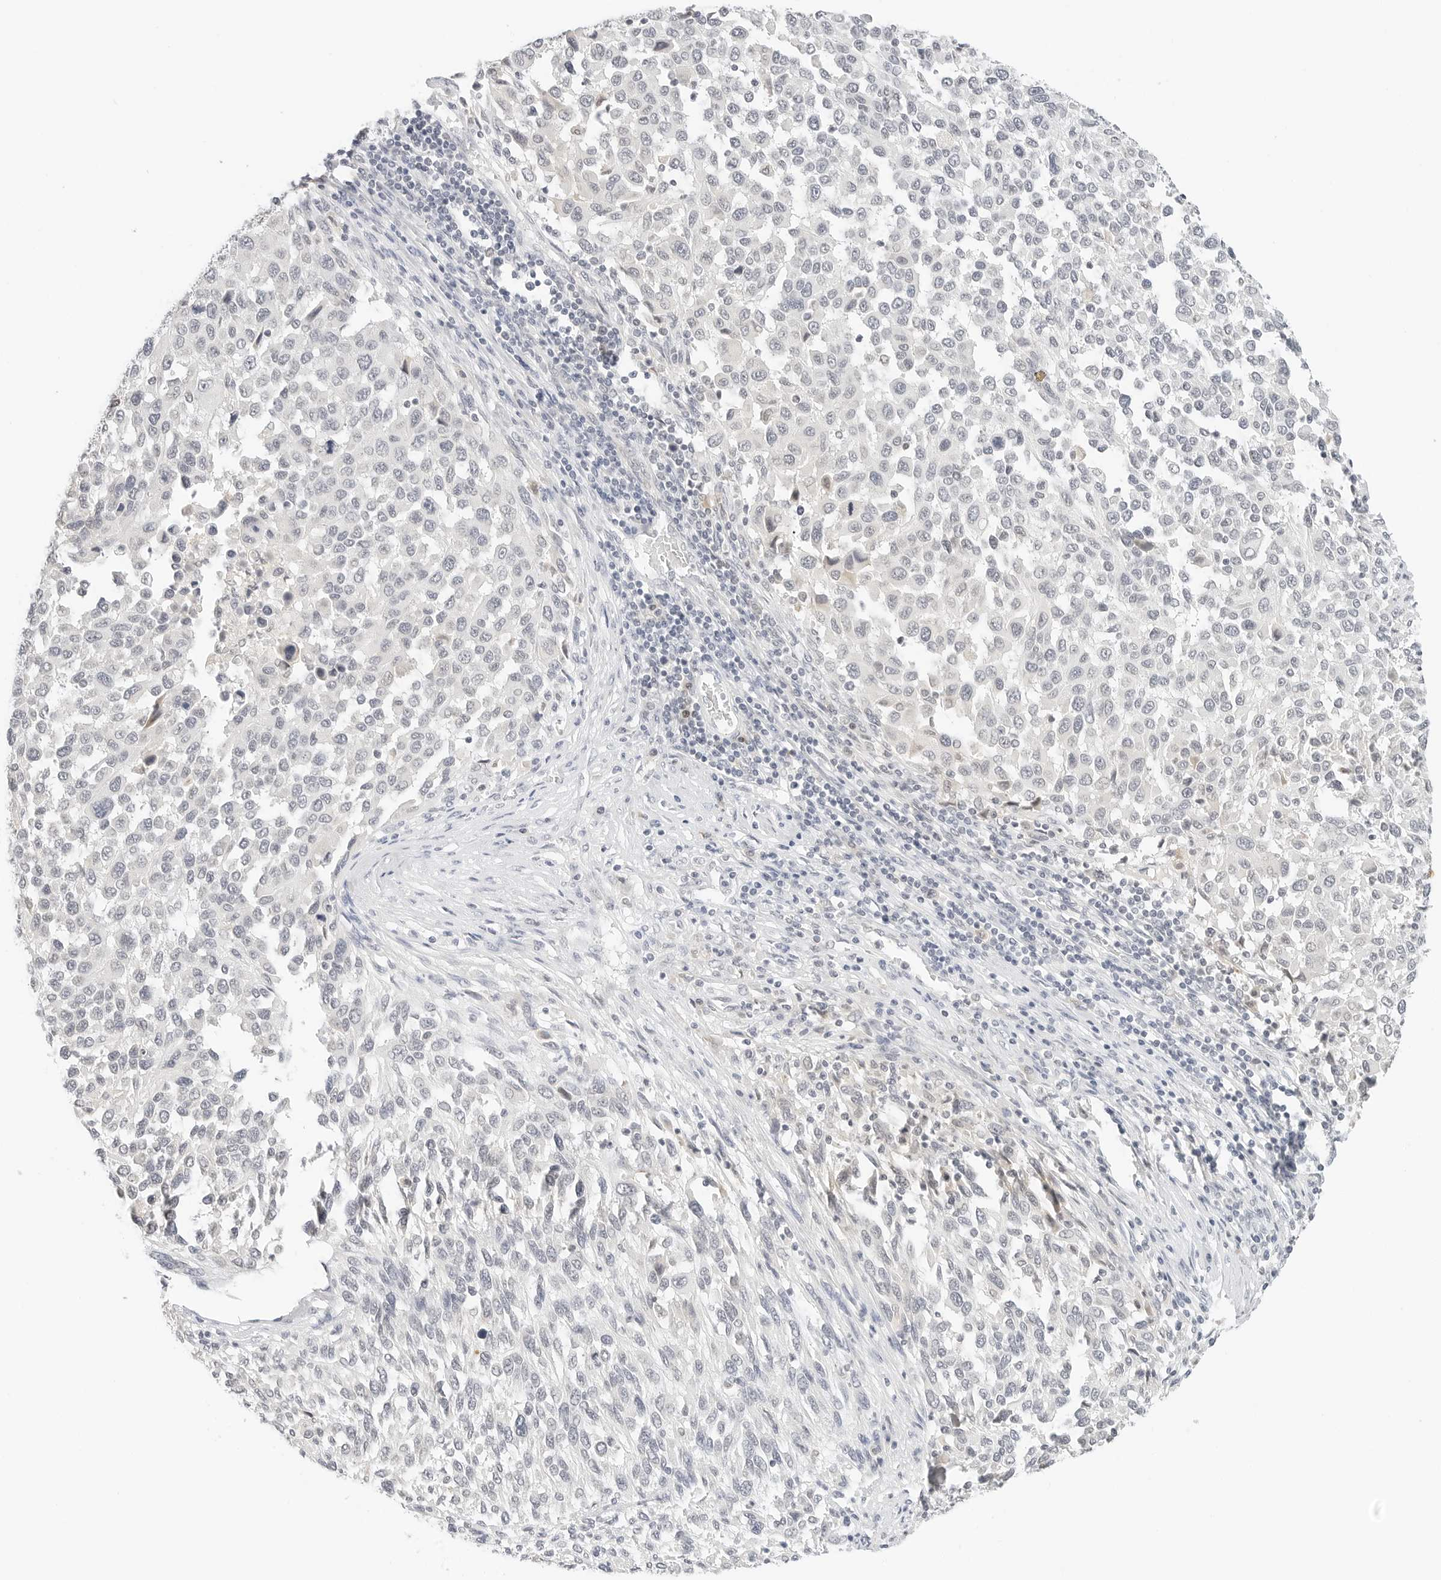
{"staining": {"intensity": "negative", "quantity": "none", "location": "none"}, "tissue": "melanoma", "cell_type": "Tumor cells", "image_type": "cancer", "snomed": [{"axis": "morphology", "description": "Malignant melanoma, Metastatic site"}, {"axis": "topography", "description": "Lymph node"}], "caption": "High power microscopy photomicrograph of an IHC micrograph of melanoma, revealing no significant staining in tumor cells.", "gene": "NEO1", "patient": {"sex": "male", "age": 61}}